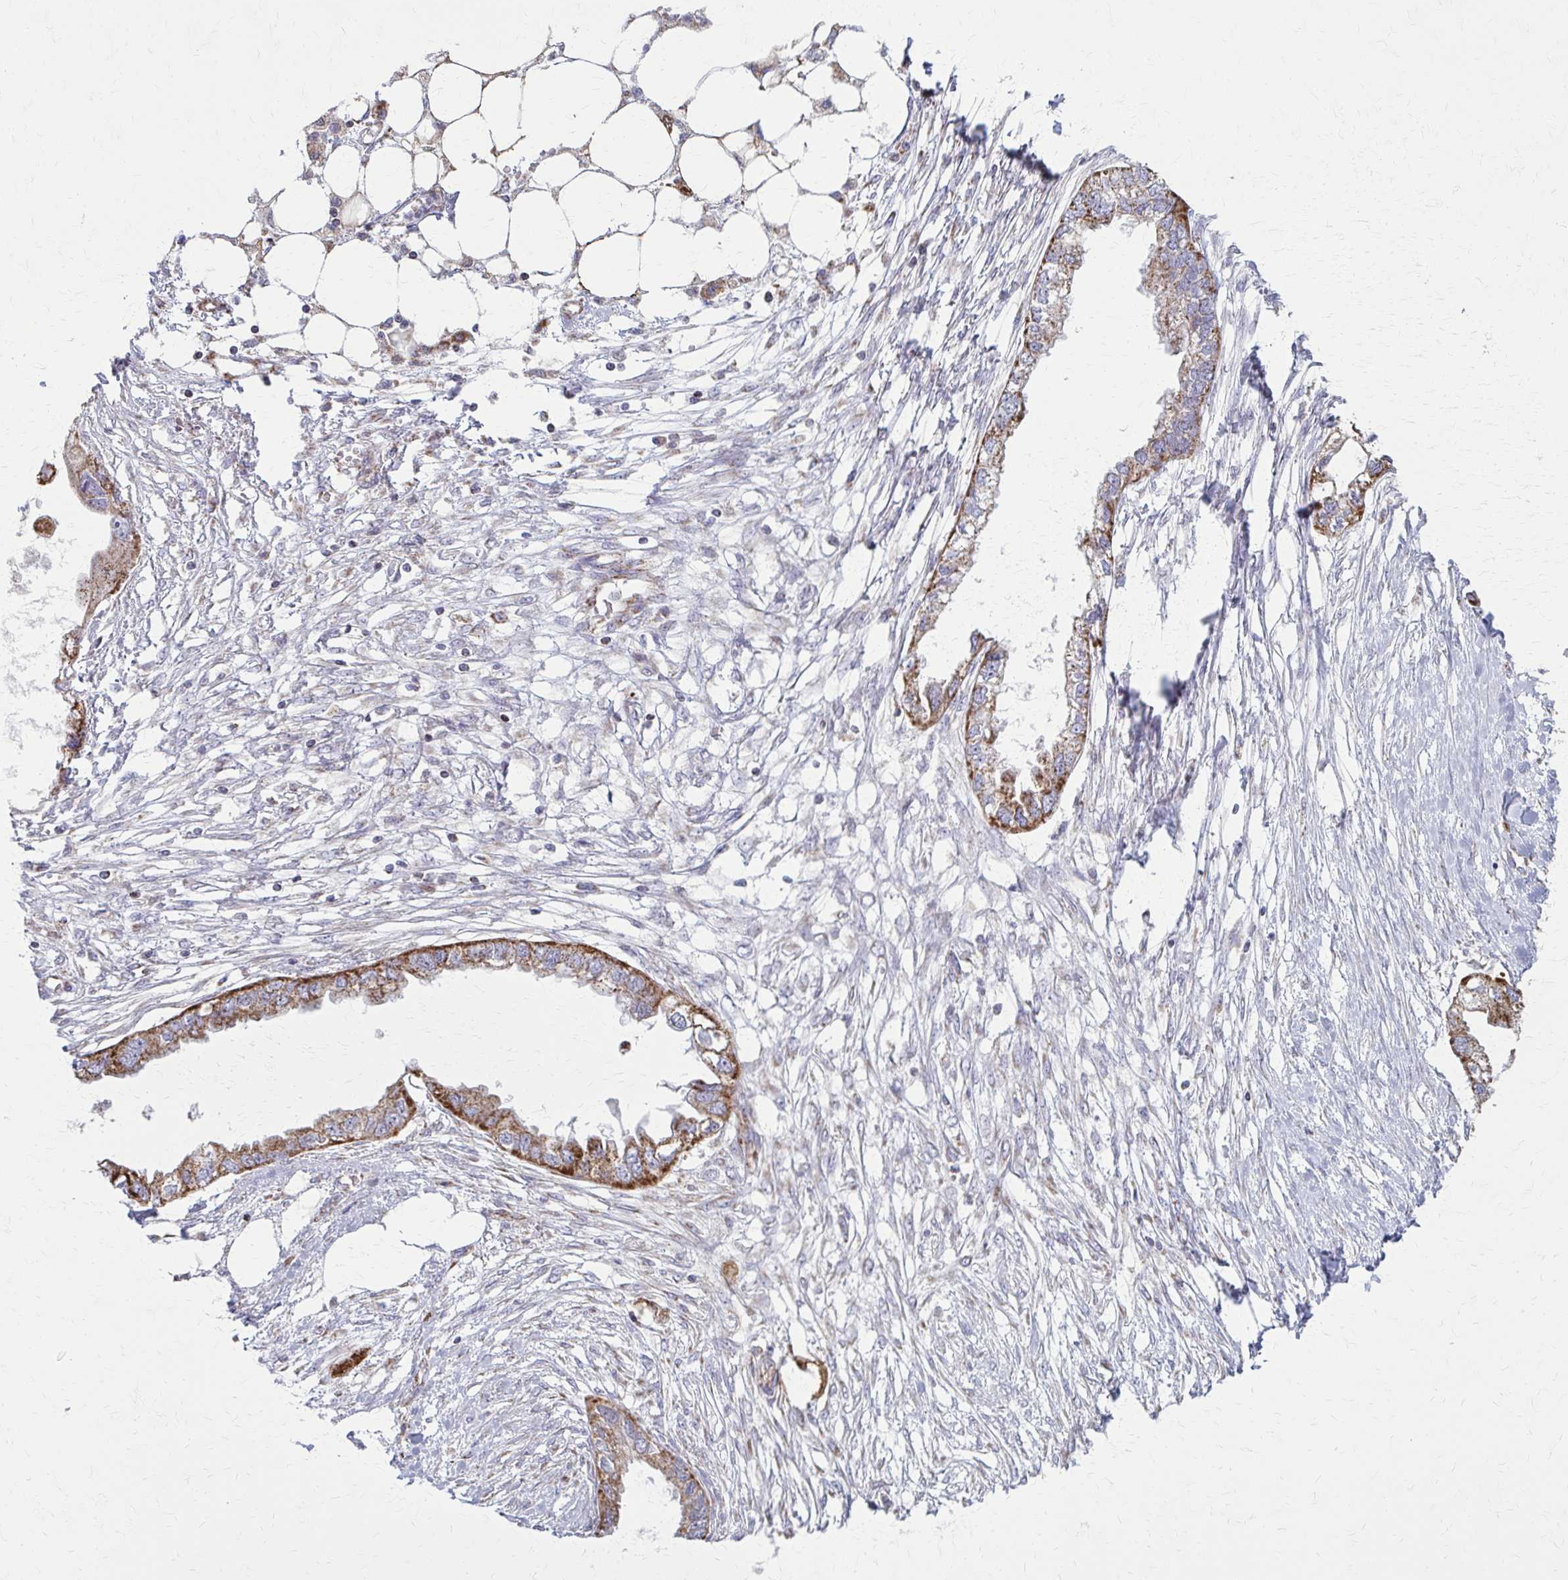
{"staining": {"intensity": "moderate", "quantity": ">75%", "location": "cytoplasmic/membranous"}, "tissue": "endometrial cancer", "cell_type": "Tumor cells", "image_type": "cancer", "snomed": [{"axis": "morphology", "description": "Adenocarcinoma, NOS"}, {"axis": "morphology", "description": "Adenocarcinoma, metastatic, NOS"}, {"axis": "topography", "description": "Adipose tissue"}, {"axis": "topography", "description": "Endometrium"}], "caption": "Endometrial adenocarcinoma stained with a brown dye exhibits moderate cytoplasmic/membranous positive expression in approximately >75% of tumor cells.", "gene": "TVP23A", "patient": {"sex": "female", "age": 67}}